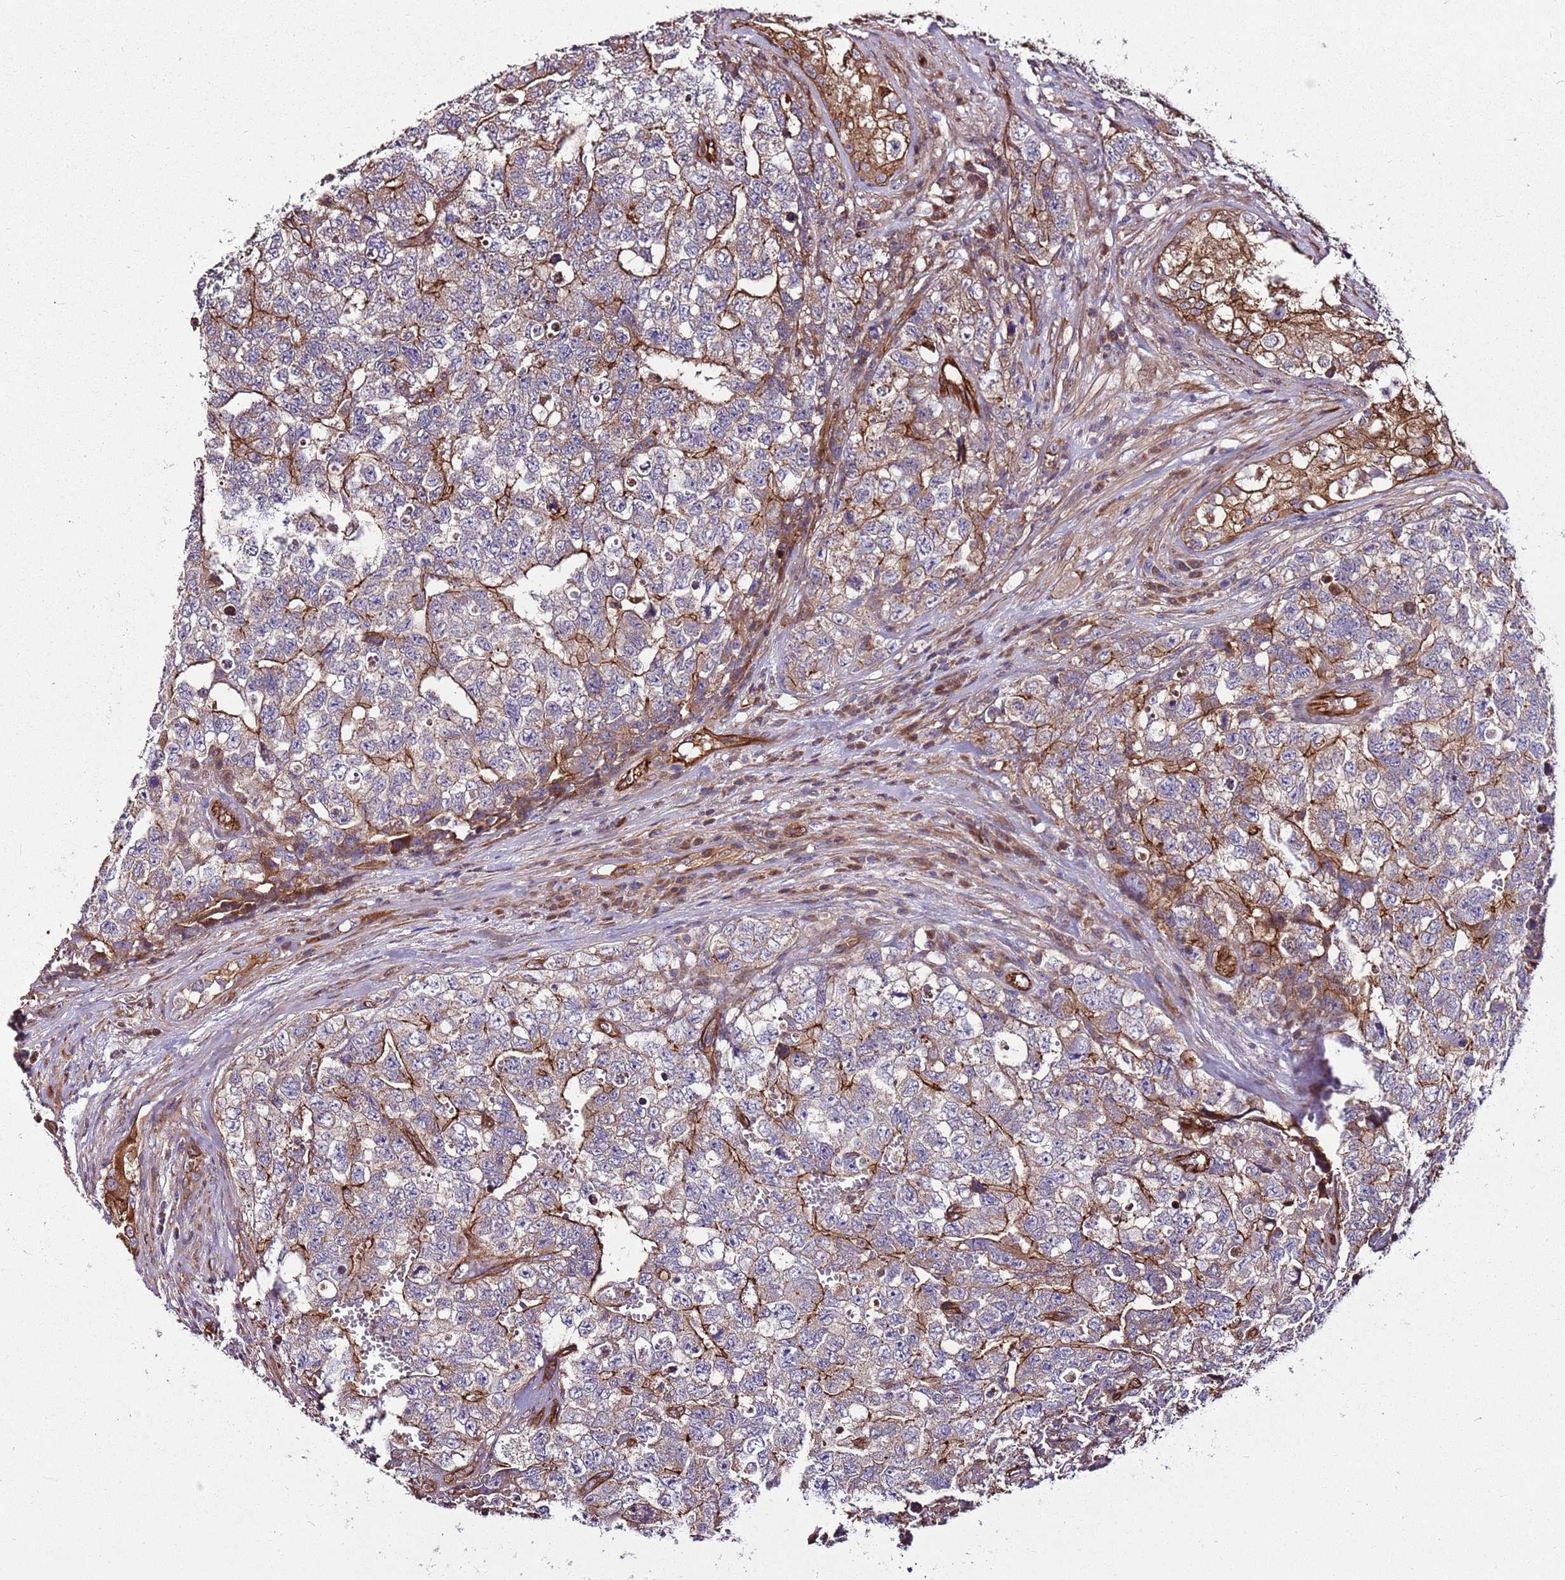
{"staining": {"intensity": "moderate", "quantity": "25%-75%", "location": "cytoplasmic/membranous"}, "tissue": "testis cancer", "cell_type": "Tumor cells", "image_type": "cancer", "snomed": [{"axis": "morphology", "description": "Carcinoma, Embryonal, NOS"}, {"axis": "topography", "description": "Testis"}], "caption": "A photomicrograph of embryonal carcinoma (testis) stained for a protein reveals moderate cytoplasmic/membranous brown staining in tumor cells.", "gene": "ZNF827", "patient": {"sex": "male", "age": 31}}